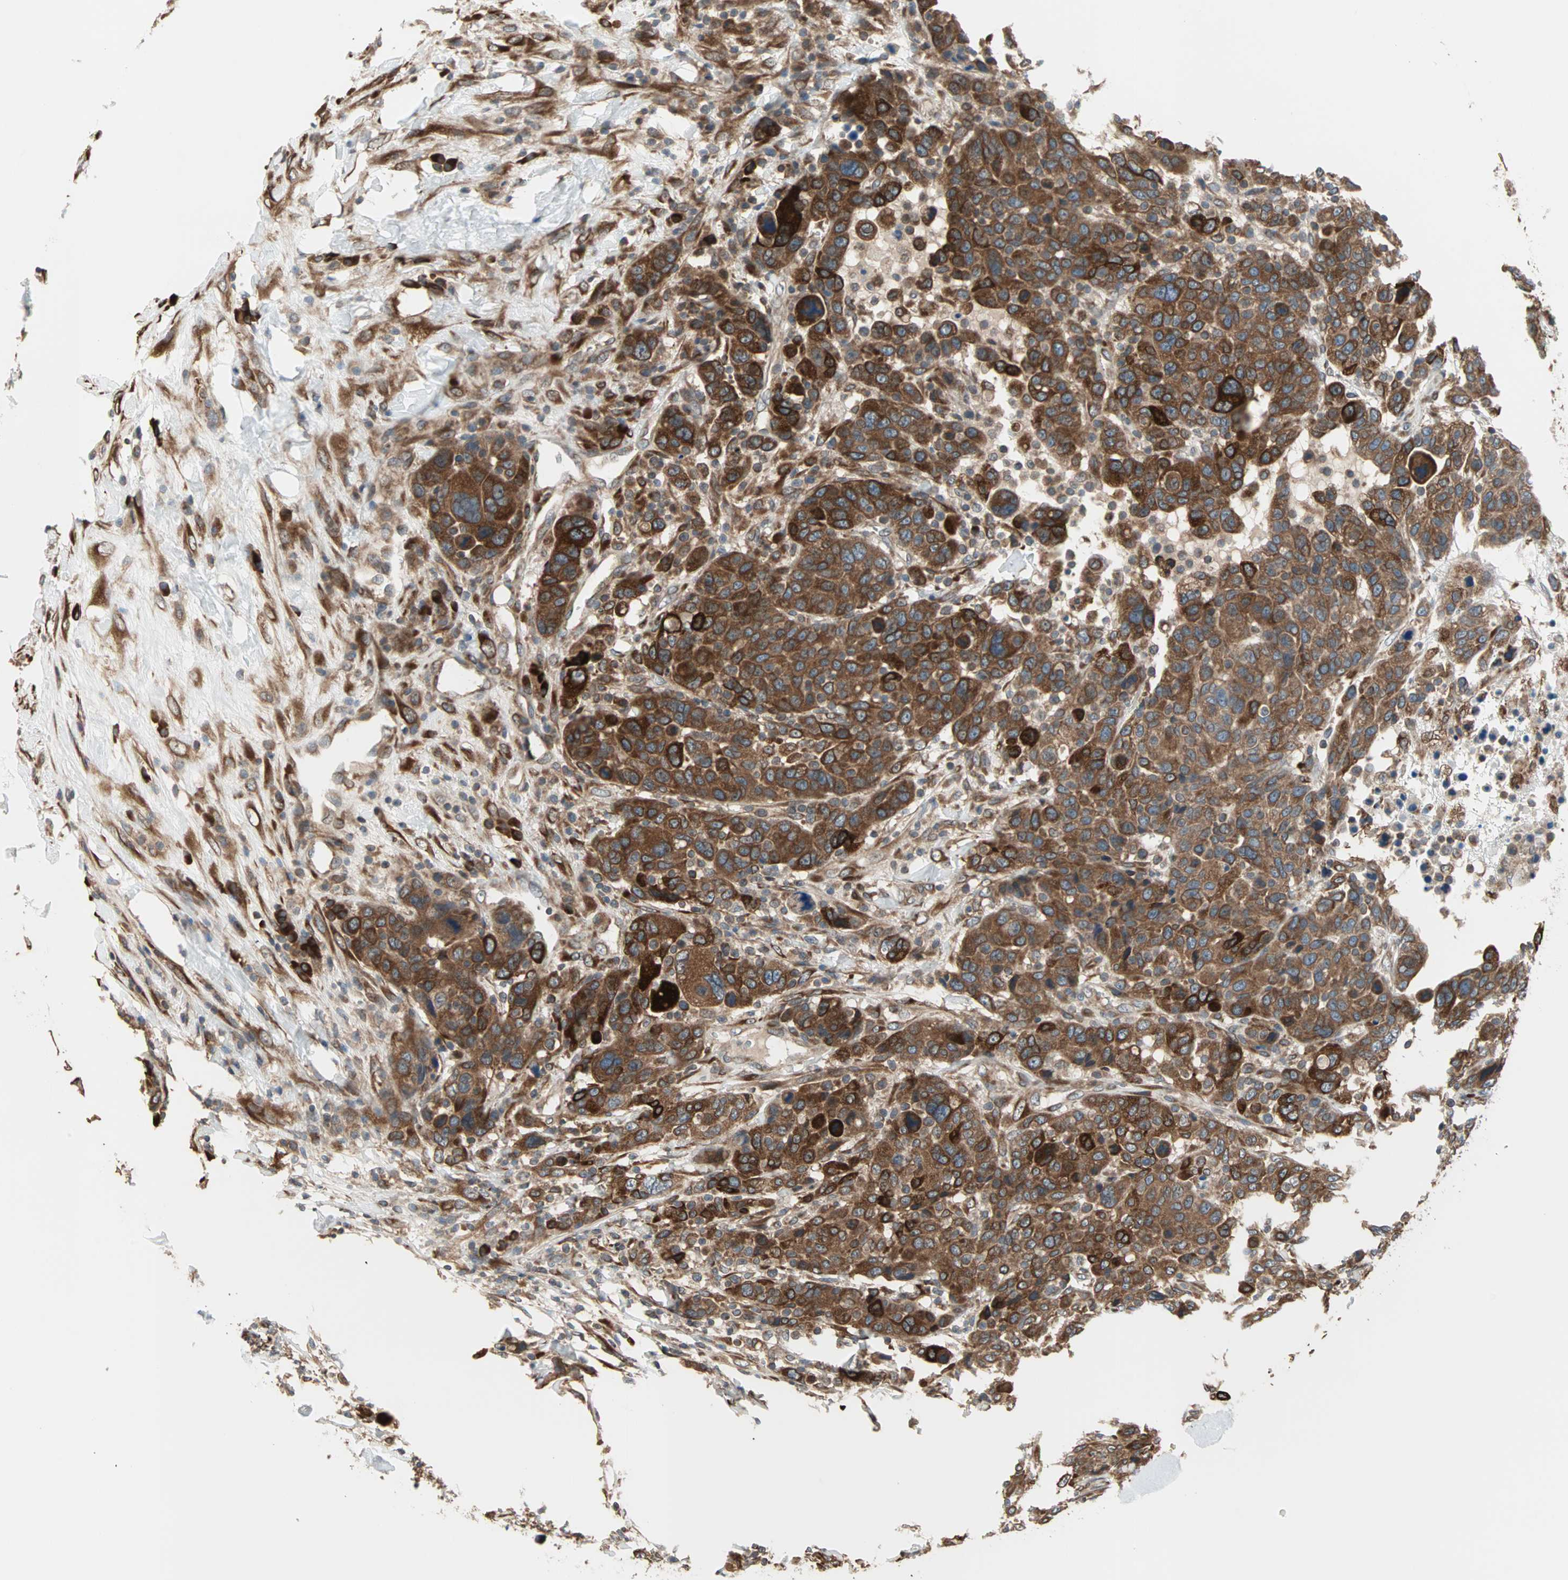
{"staining": {"intensity": "strong", "quantity": ">75%", "location": "cytoplasmic/membranous"}, "tissue": "breast cancer", "cell_type": "Tumor cells", "image_type": "cancer", "snomed": [{"axis": "morphology", "description": "Duct carcinoma"}, {"axis": "topography", "description": "Breast"}], "caption": "Approximately >75% of tumor cells in human breast cancer (intraductal carcinoma) exhibit strong cytoplasmic/membranous protein positivity as visualized by brown immunohistochemical staining.", "gene": "SAR1A", "patient": {"sex": "female", "age": 37}}